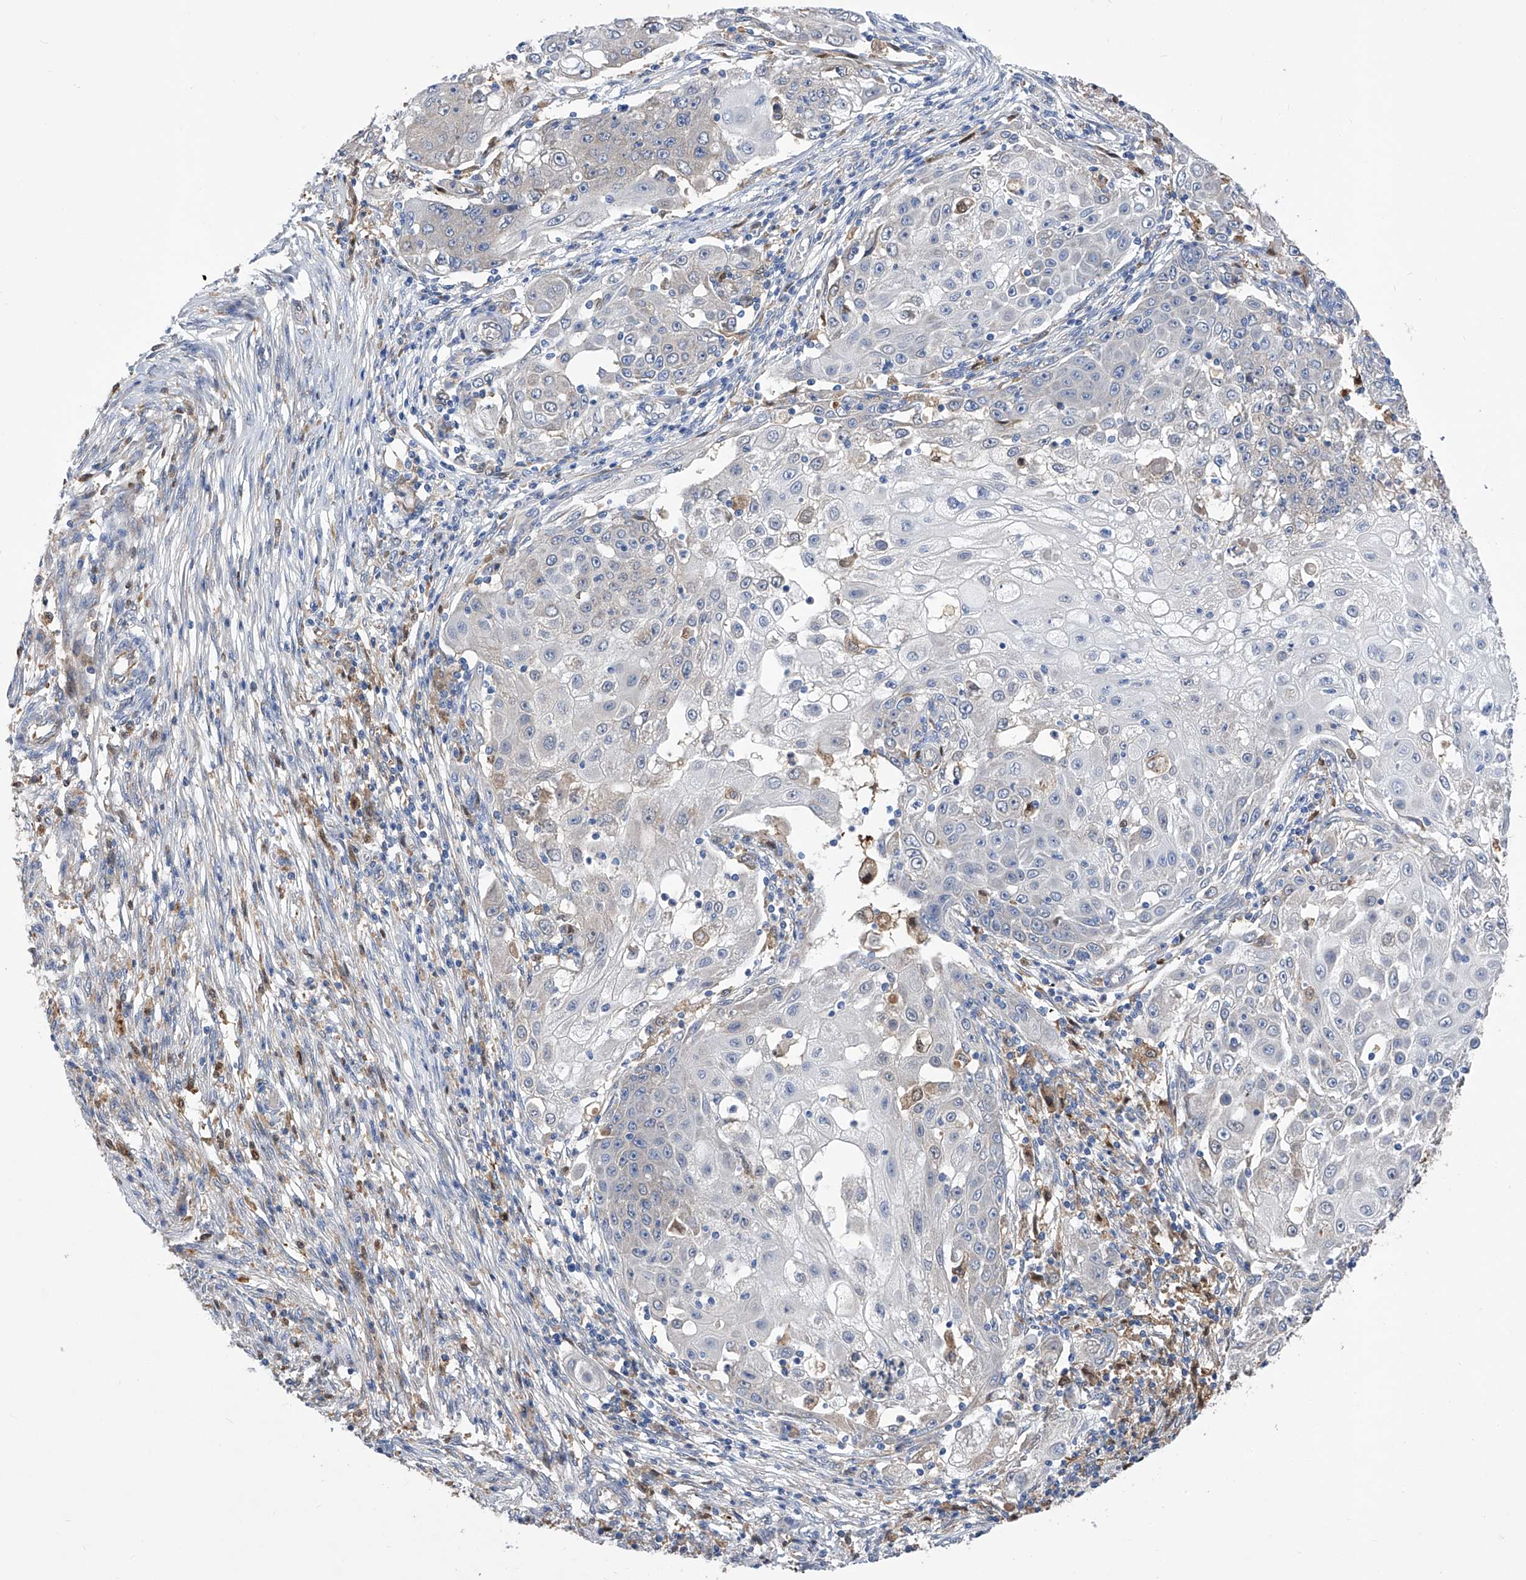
{"staining": {"intensity": "negative", "quantity": "none", "location": "none"}, "tissue": "ovarian cancer", "cell_type": "Tumor cells", "image_type": "cancer", "snomed": [{"axis": "morphology", "description": "Carcinoma, endometroid"}, {"axis": "topography", "description": "Ovary"}], "caption": "This is an immunohistochemistry (IHC) micrograph of ovarian cancer (endometroid carcinoma). There is no positivity in tumor cells.", "gene": "SPATA20", "patient": {"sex": "female", "age": 42}}